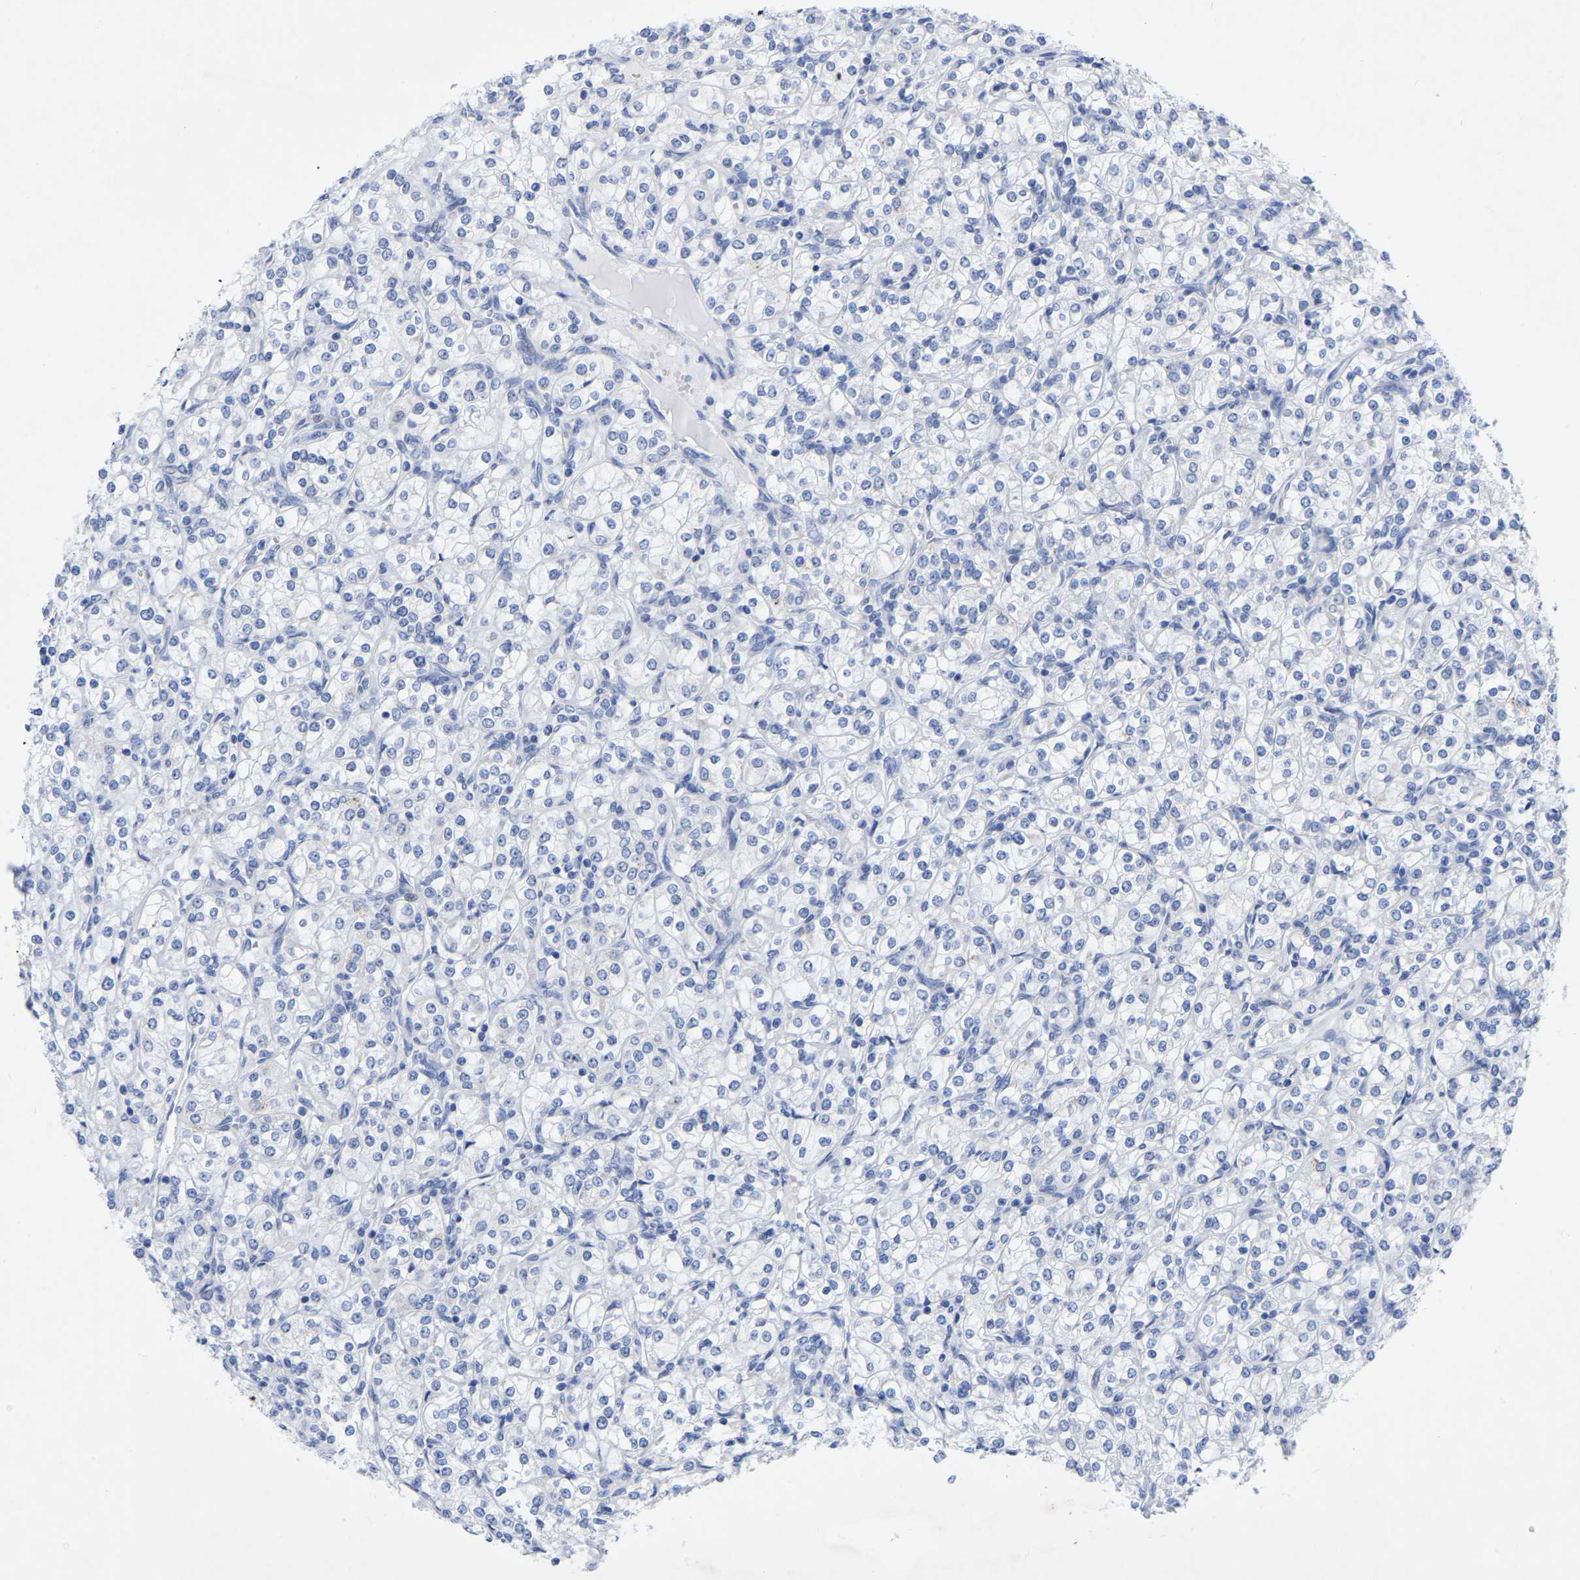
{"staining": {"intensity": "negative", "quantity": "none", "location": "none"}, "tissue": "renal cancer", "cell_type": "Tumor cells", "image_type": "cancer", "snomed": [{"axis": "morphology", "description": "Adenocarcinoma, NOS"}, {"axis": "topography", "description": "Kidney"}], "caption": "The micrograph exhibits no significant staining in tumor cells of renal cancer (adenocarcinoma). Brightfield microscopy of immunohistochemistry stained with DAB (3,3'-diaminobenzidine) (brown) and hematoxylin (blue), captured at high magnification.", "gene": "ZNF629", "patient": {"sex": "male", "age": 77}}